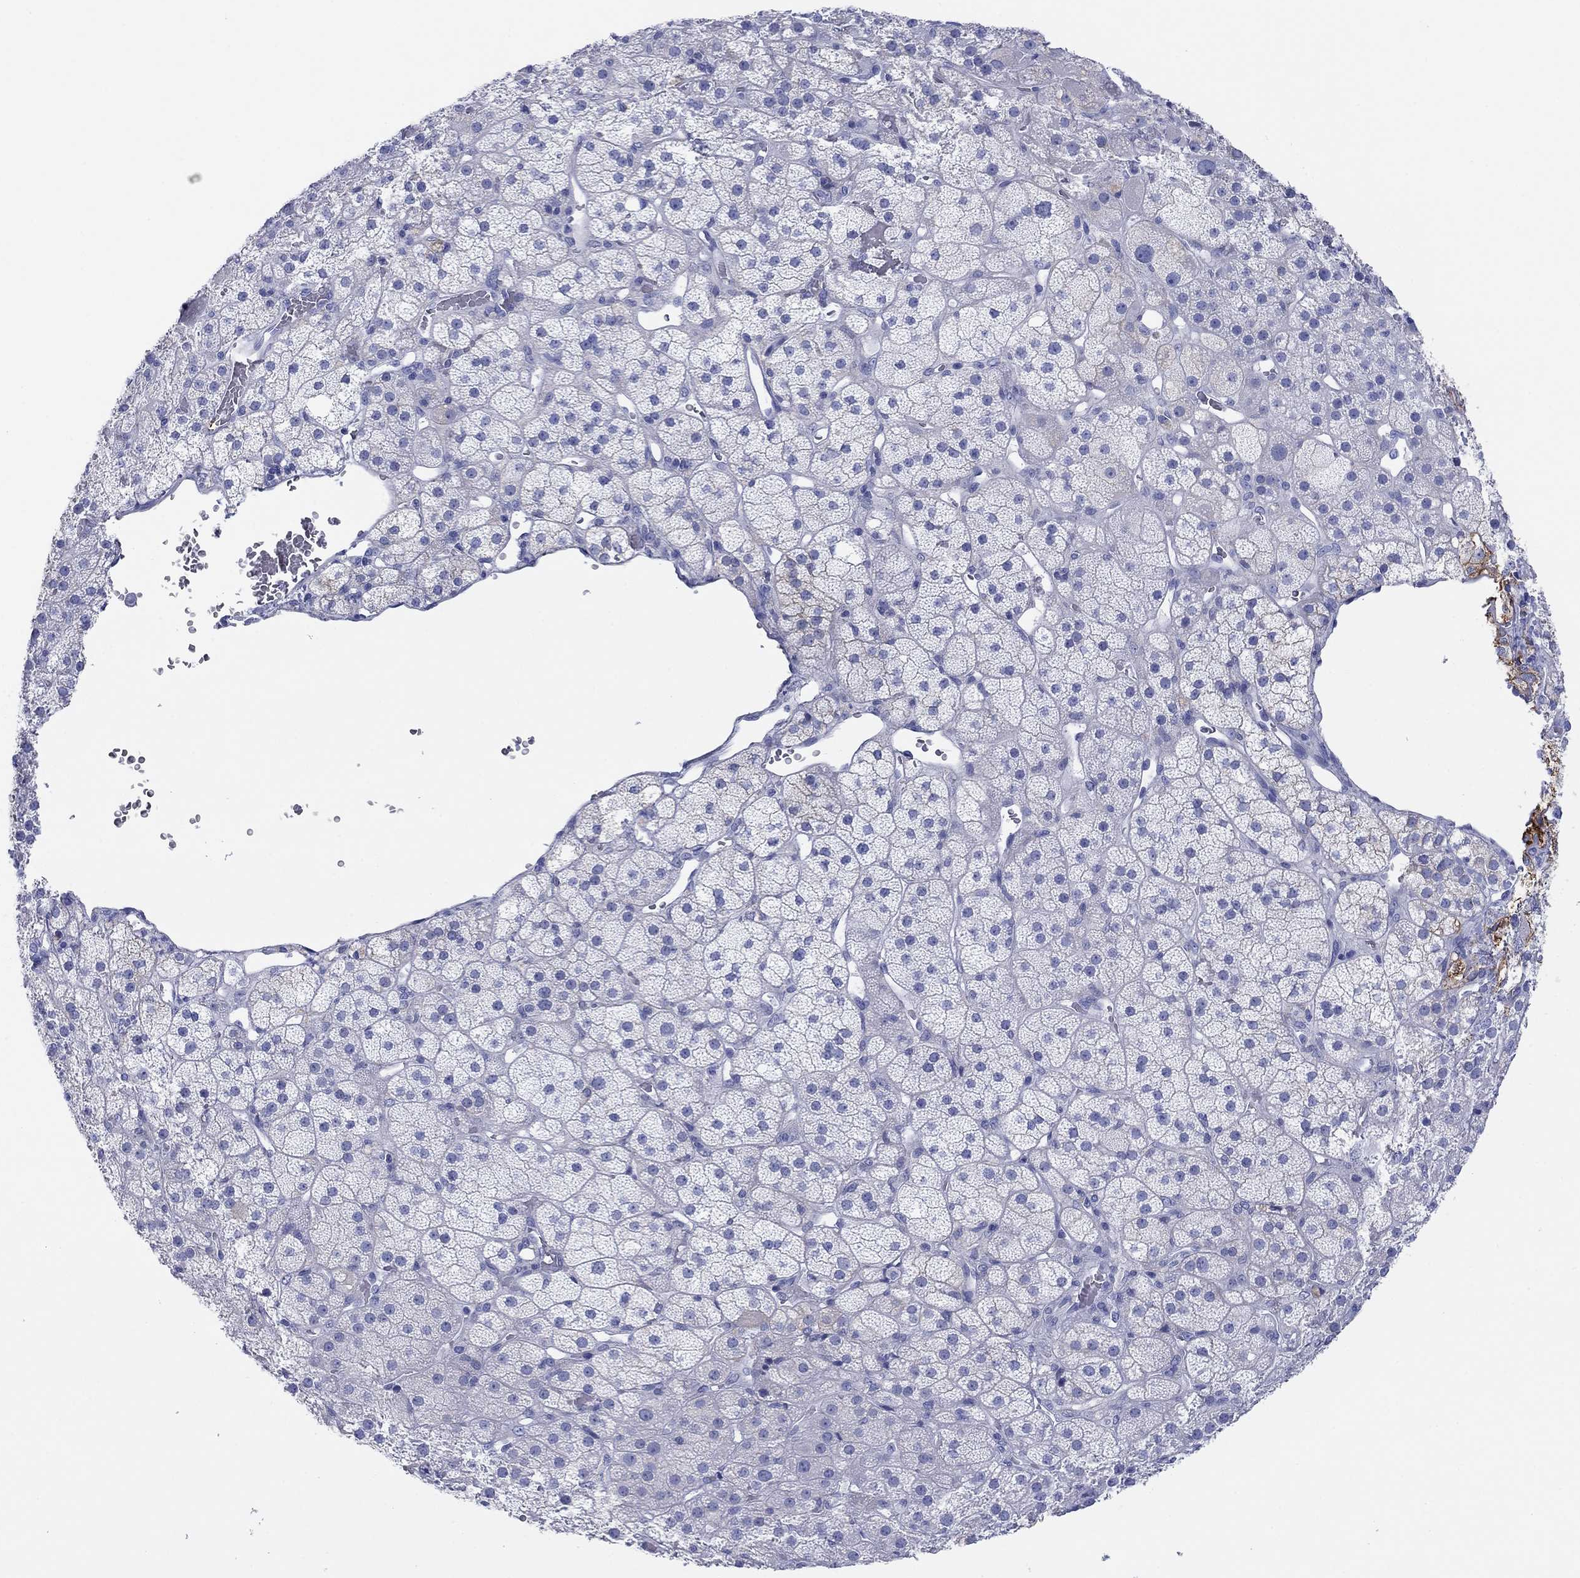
{"staining": {"intensity": "moderate", "quantity": "<25%", "location": "cytoplasmic/membranous"}, "tissue": "adrenal gland", "cell_type": "Glandular cells", "image_type": "normal", "snomed": [{"axis": "morphology", "description": "Normal tissue, NOS"}, {"axis": "topography", "description": "Adrenal gland"}], "caption": "Immunohistochemical staining of benign adrenal gland reveals <25% levels of moderate cytoplasmic/membranous protein staining in approximately <25% of glandular cells. Using DAB (3,3'-diaminobenzidine) (brown) and hematoxylin (blue) stains, captured at high magnification using brightfield microscopy.", "gene": "ATP1B1", "patient": {"sex": "male", "age": 57}}